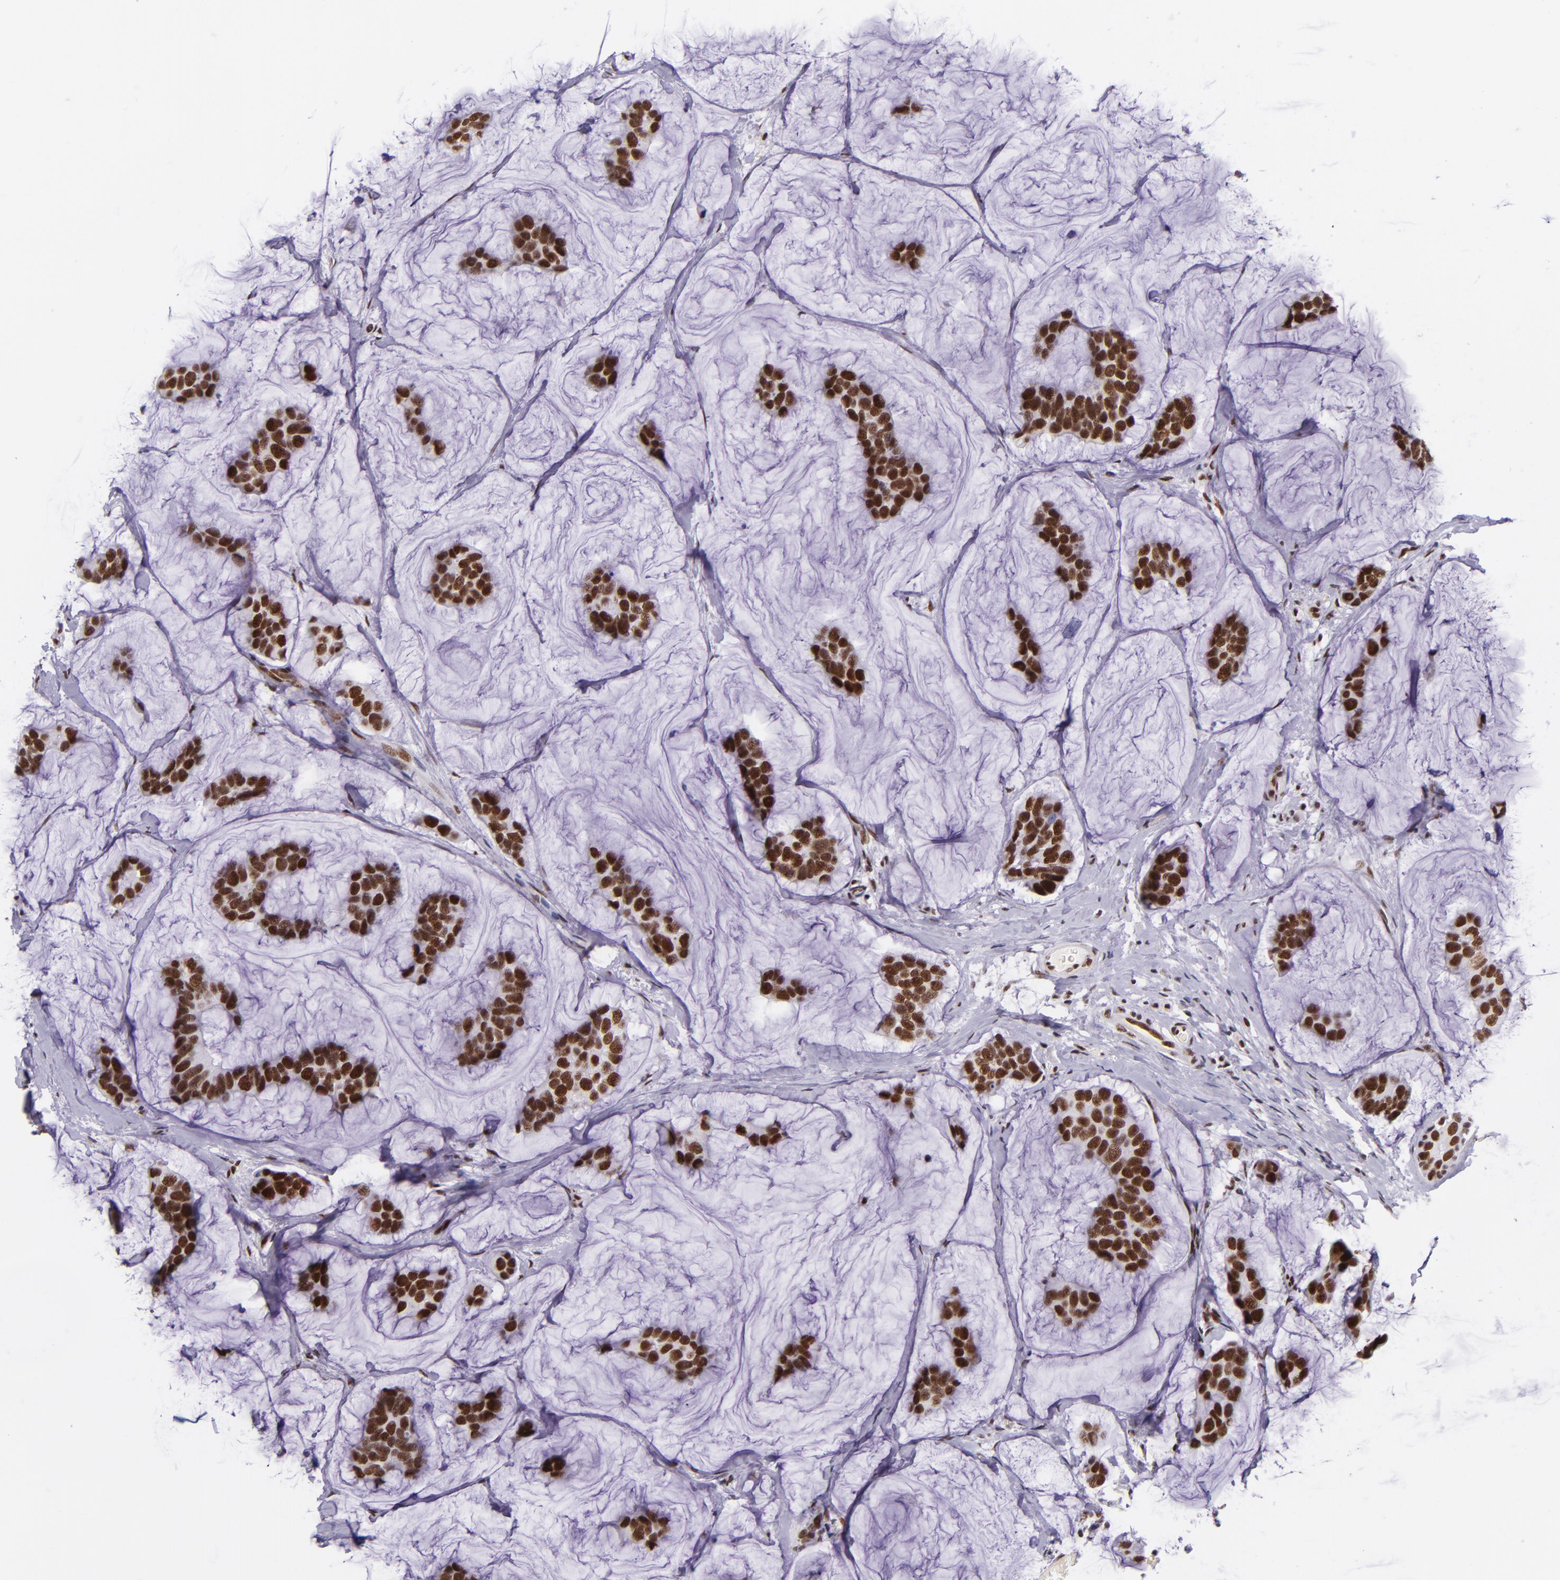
{"staining": {"intensity": "strong", "quantity": ">75%", "location": "nuclear"}, "tissue": "breast cancer", "cell_type": "Tumor cells", "image_type": "cancer", "snomed": [{"axis": "morphology", "description": "Normal tissue, NOS"}, {"axis": "morphology", "description": "Duct carcinoma"}, {"axis": "topography", "description": "Breast"}], "caption": "Protein expression analysis of breast cancer demonstrates strong nuclear positivity in approximately >75% of tumor cells.", "gene": "GPKOW", "patient": {"sex": "female", "age": 50}}